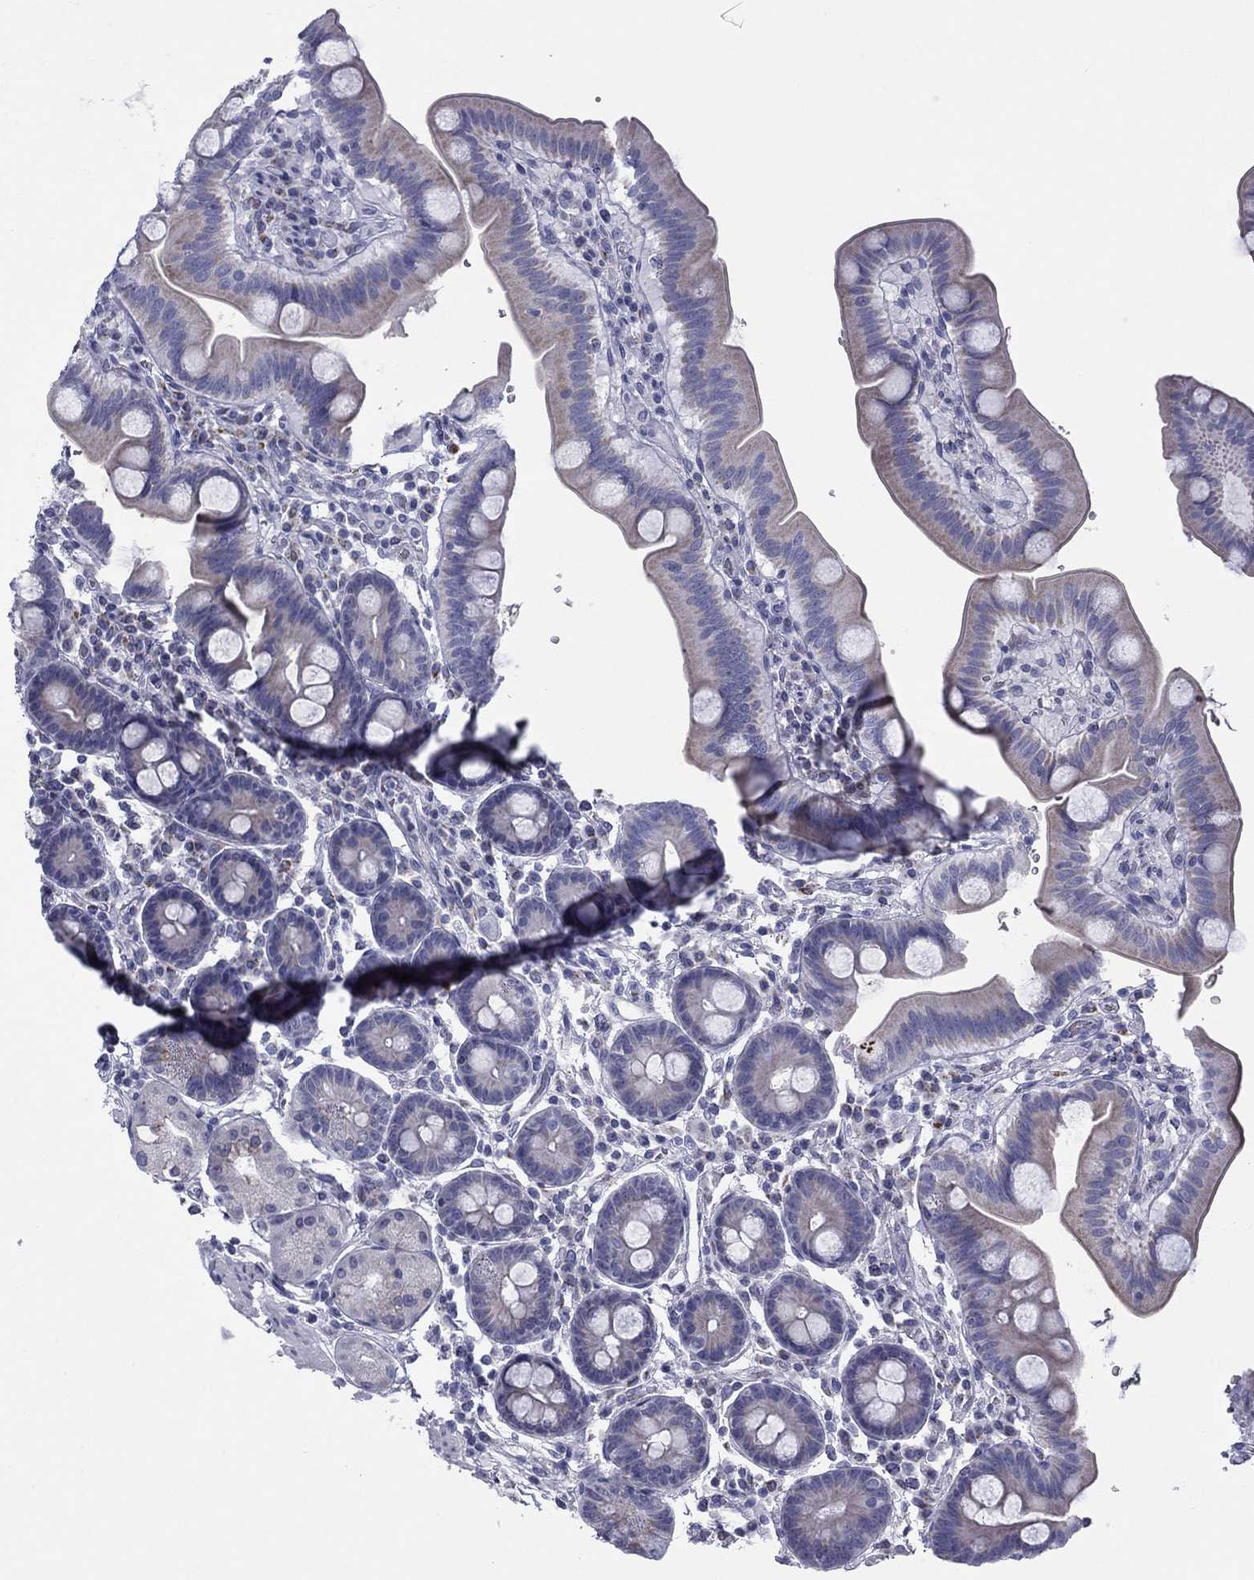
{"staining": {"intensity": "negative", "quantity": "none", "location": "none"}, "tissue": "duodenum", "cell_type": "Glandular cells", "image_type": "normal", "snomed": [{"axis": "morphology", "description": "Normal tissue, NOS"}, {"axis": "topography", "description": "Duodenum"}], "caption": "Duodenum was stained to show a protein in brown. There is no significant staining in glandular cells. The staining was performed using DAB to visualize the protein expression in brown, while the nuclei were stained in blue with hematoxylin (Magnification: 20x).", "gene": "ZP2", "patient": {"sex": "male", "age": 59}}